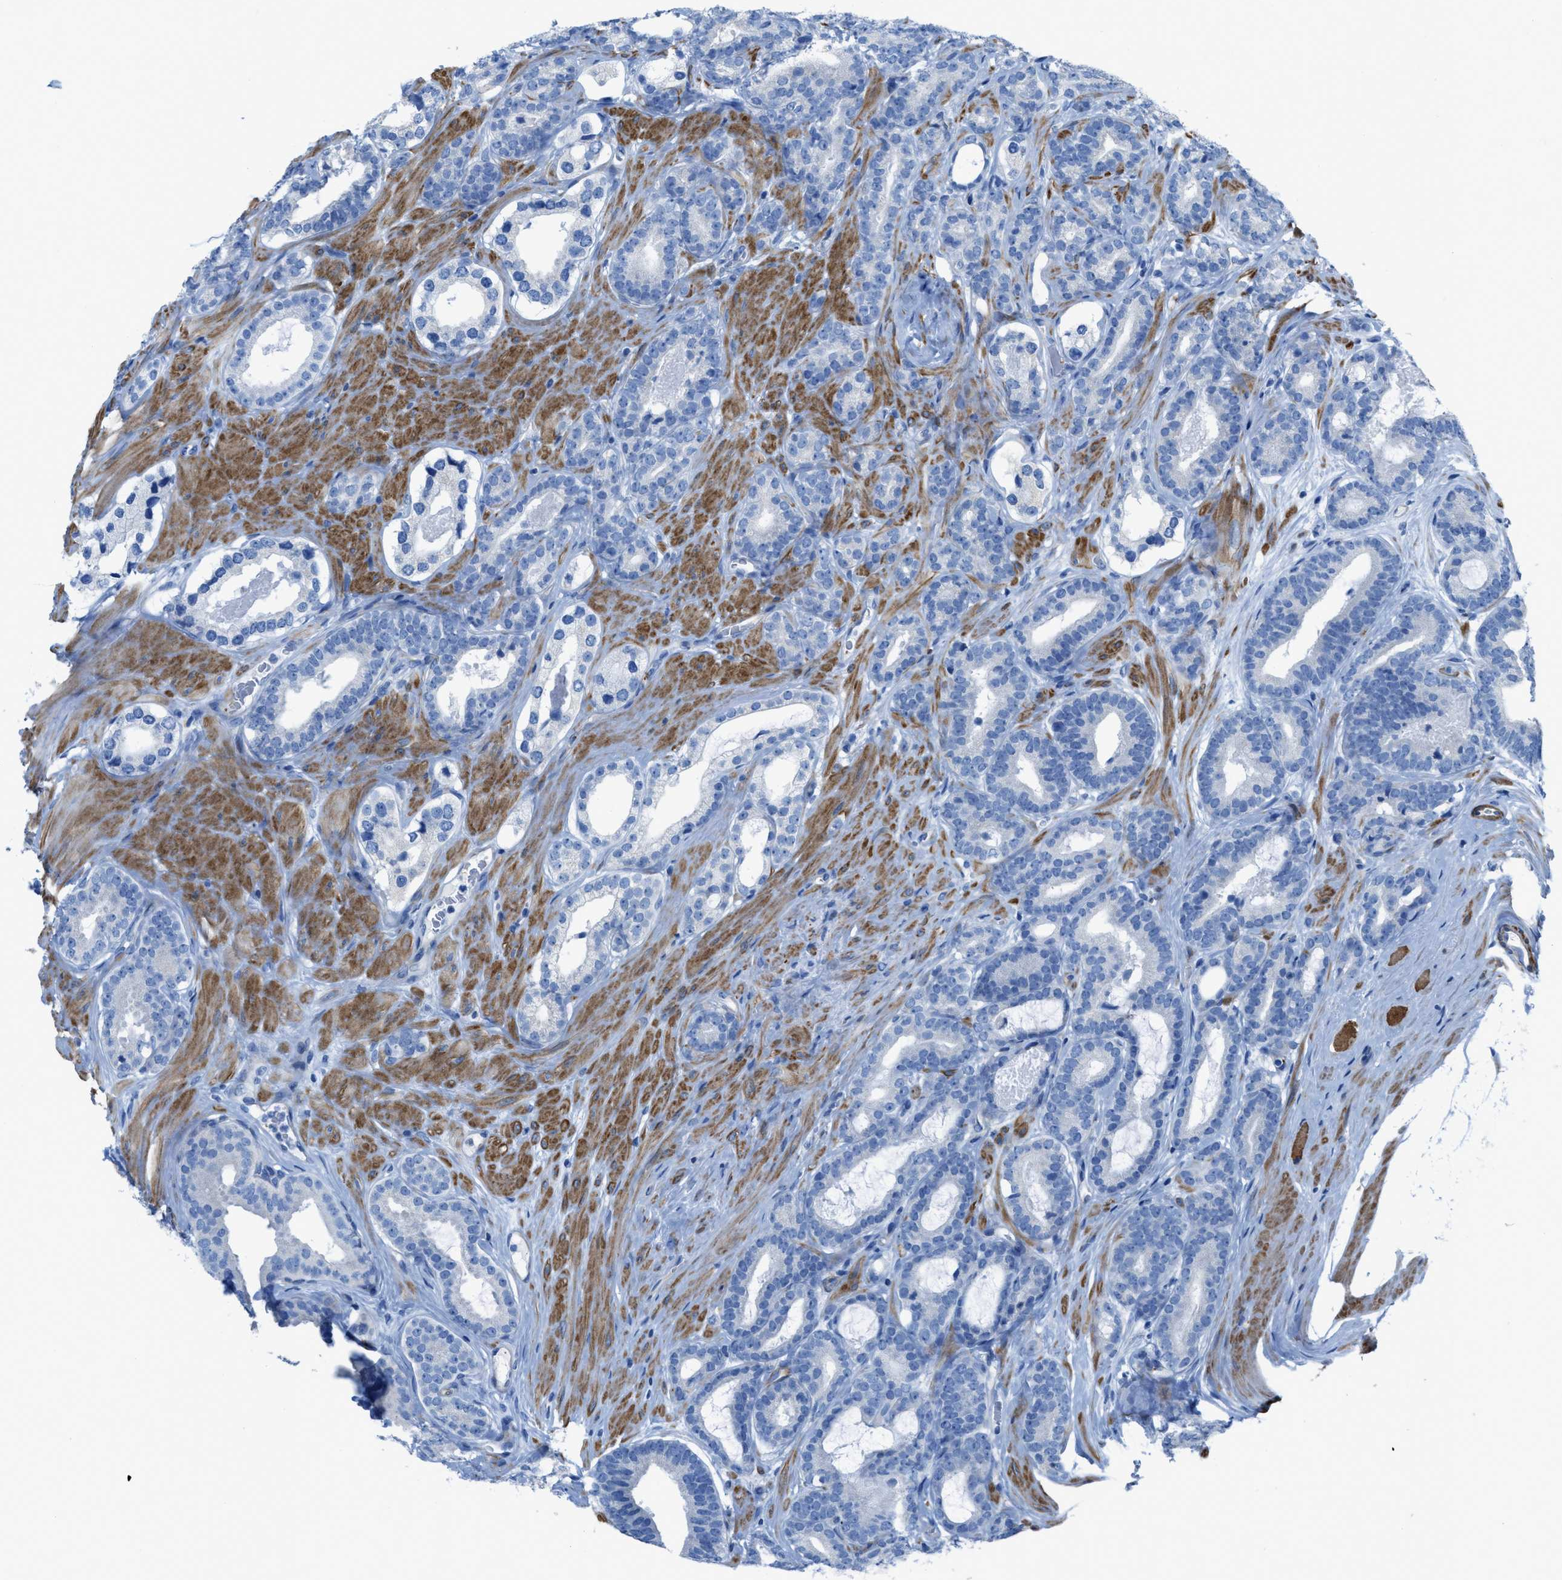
{"staining": {"intensity": "negative", "quantity": "none", "location": "none"}, "tissue": "prostate cancer", "cell_type": "Tumor cells", "image_type": "cancer", "snomed": [{"axis": "morphology", "description": "Adenocarcinoma, High grade"}, {"axis": "topography", "description": "Prostate"}], "caption": "An image of human prostate high-grade adenocarcinoma is negative for staining in tumor cells. (DAB immunohistochemistry (IHC), high magnification).", "gene": "KCNH7", "patient": {"sex": "male", "age": 60}}